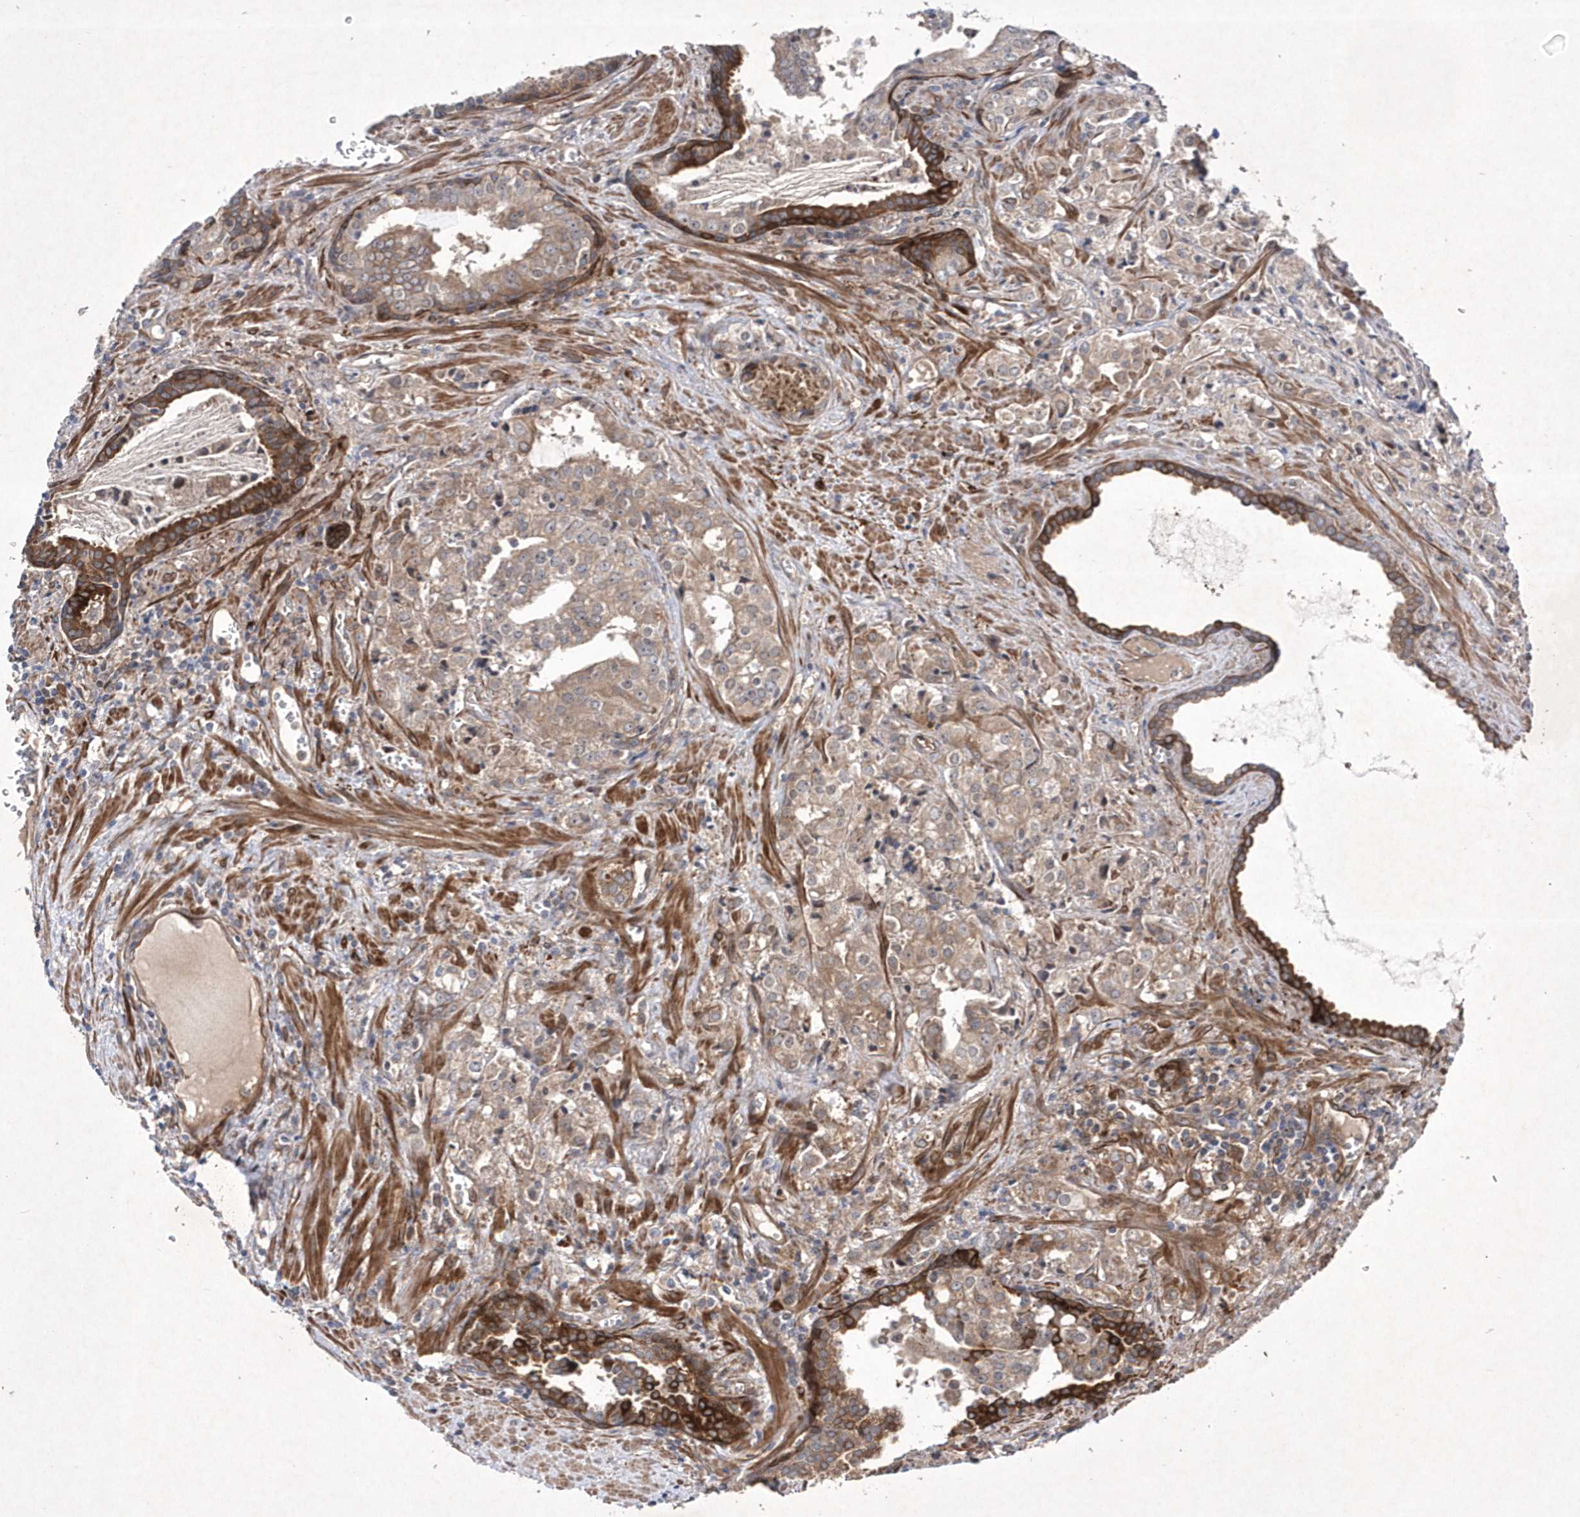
{"staining": {"intensity": "weak", "quantity": ">75%", "location": "cytoplasmic/membranous"}, "tissue": "prostate cancer", "cell_type": "Tumor cells", "image_type": "cancer", "snomed": [{"axis": "morphology", "description": "Adenocarcinoma, High grade"}, {"axis": "topography", "description": "Prostate"}], "caption": "Adenocarcinoma (high-grade) (prostate) stained with immunohistochemistry (IHC) reveals weak cytoplasmic/membranous staining in about >75% of tumor cells. (Brightfield microscopy of DAB IHC at high magnification).", "gene": "DSPP", "patient": {"sex": "male", "age": 68}}